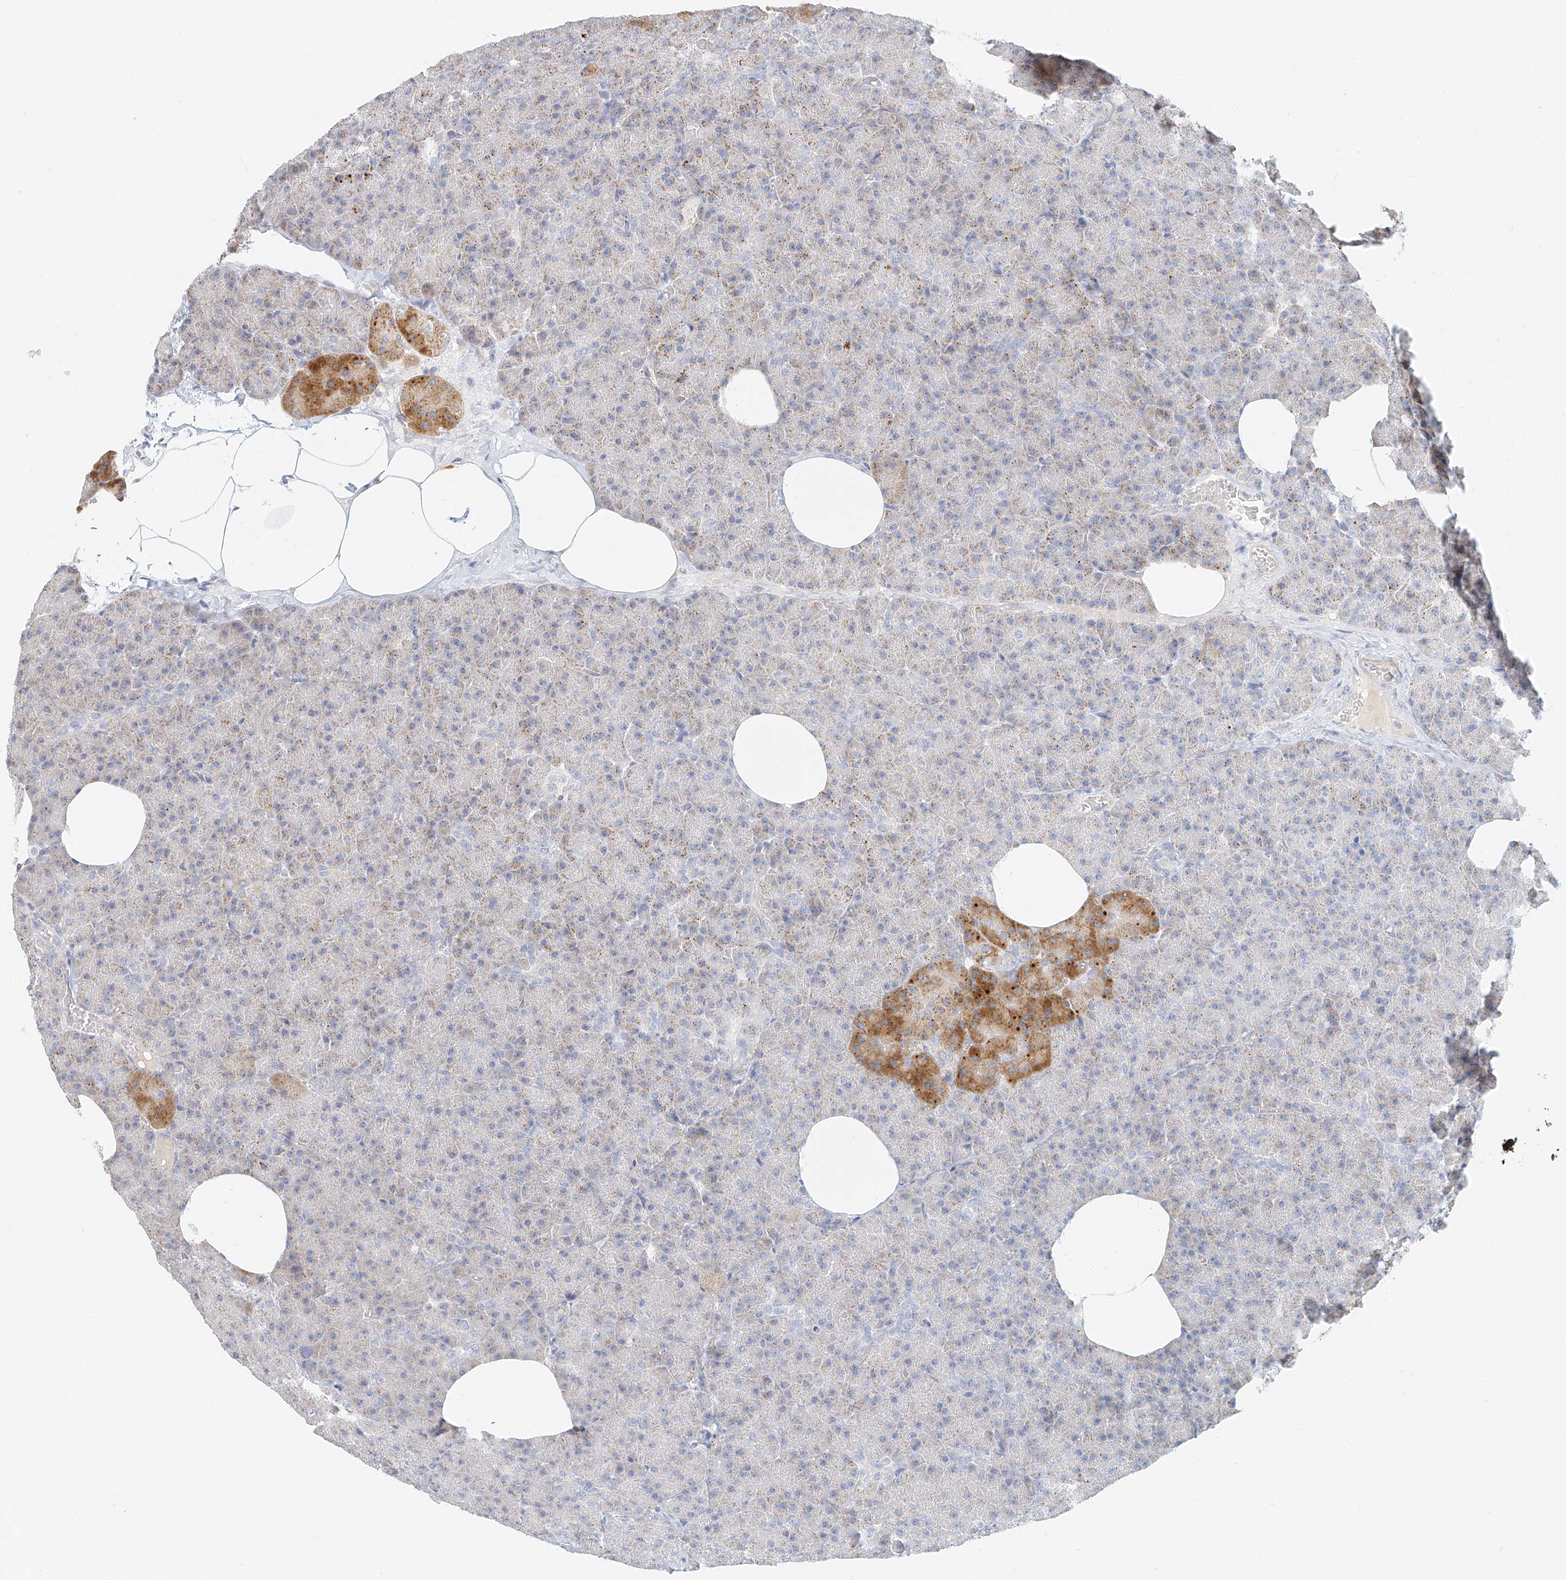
{"staining": {"intensity": "moderate", "quantity": "<25%", "location": "cytoplasmic/membranous"}, "tissue": "pancreas", "cell_type": "Exocrine glandular cells", "image_type": "normal", "snomed": [{"axis": "morphology", "description": "Normal tissue, NOS"}, {"axis": "morphology", "description": "Carcinoid, malignant, NOS"}, {"axis": "topography", "description": "Pancreas"}], "caption": "Moderate cytoplasmic/membranous staining is appreciated in approximately <25% of exocrine glandular cells in benign pancreas. The staining is performed using DAB brown chromogen to label protein expression. The nuclei are counter-stained blue using hematoxylin.", "gene": "CXorf58", "patient": {"sex": "female", "age": 35}}